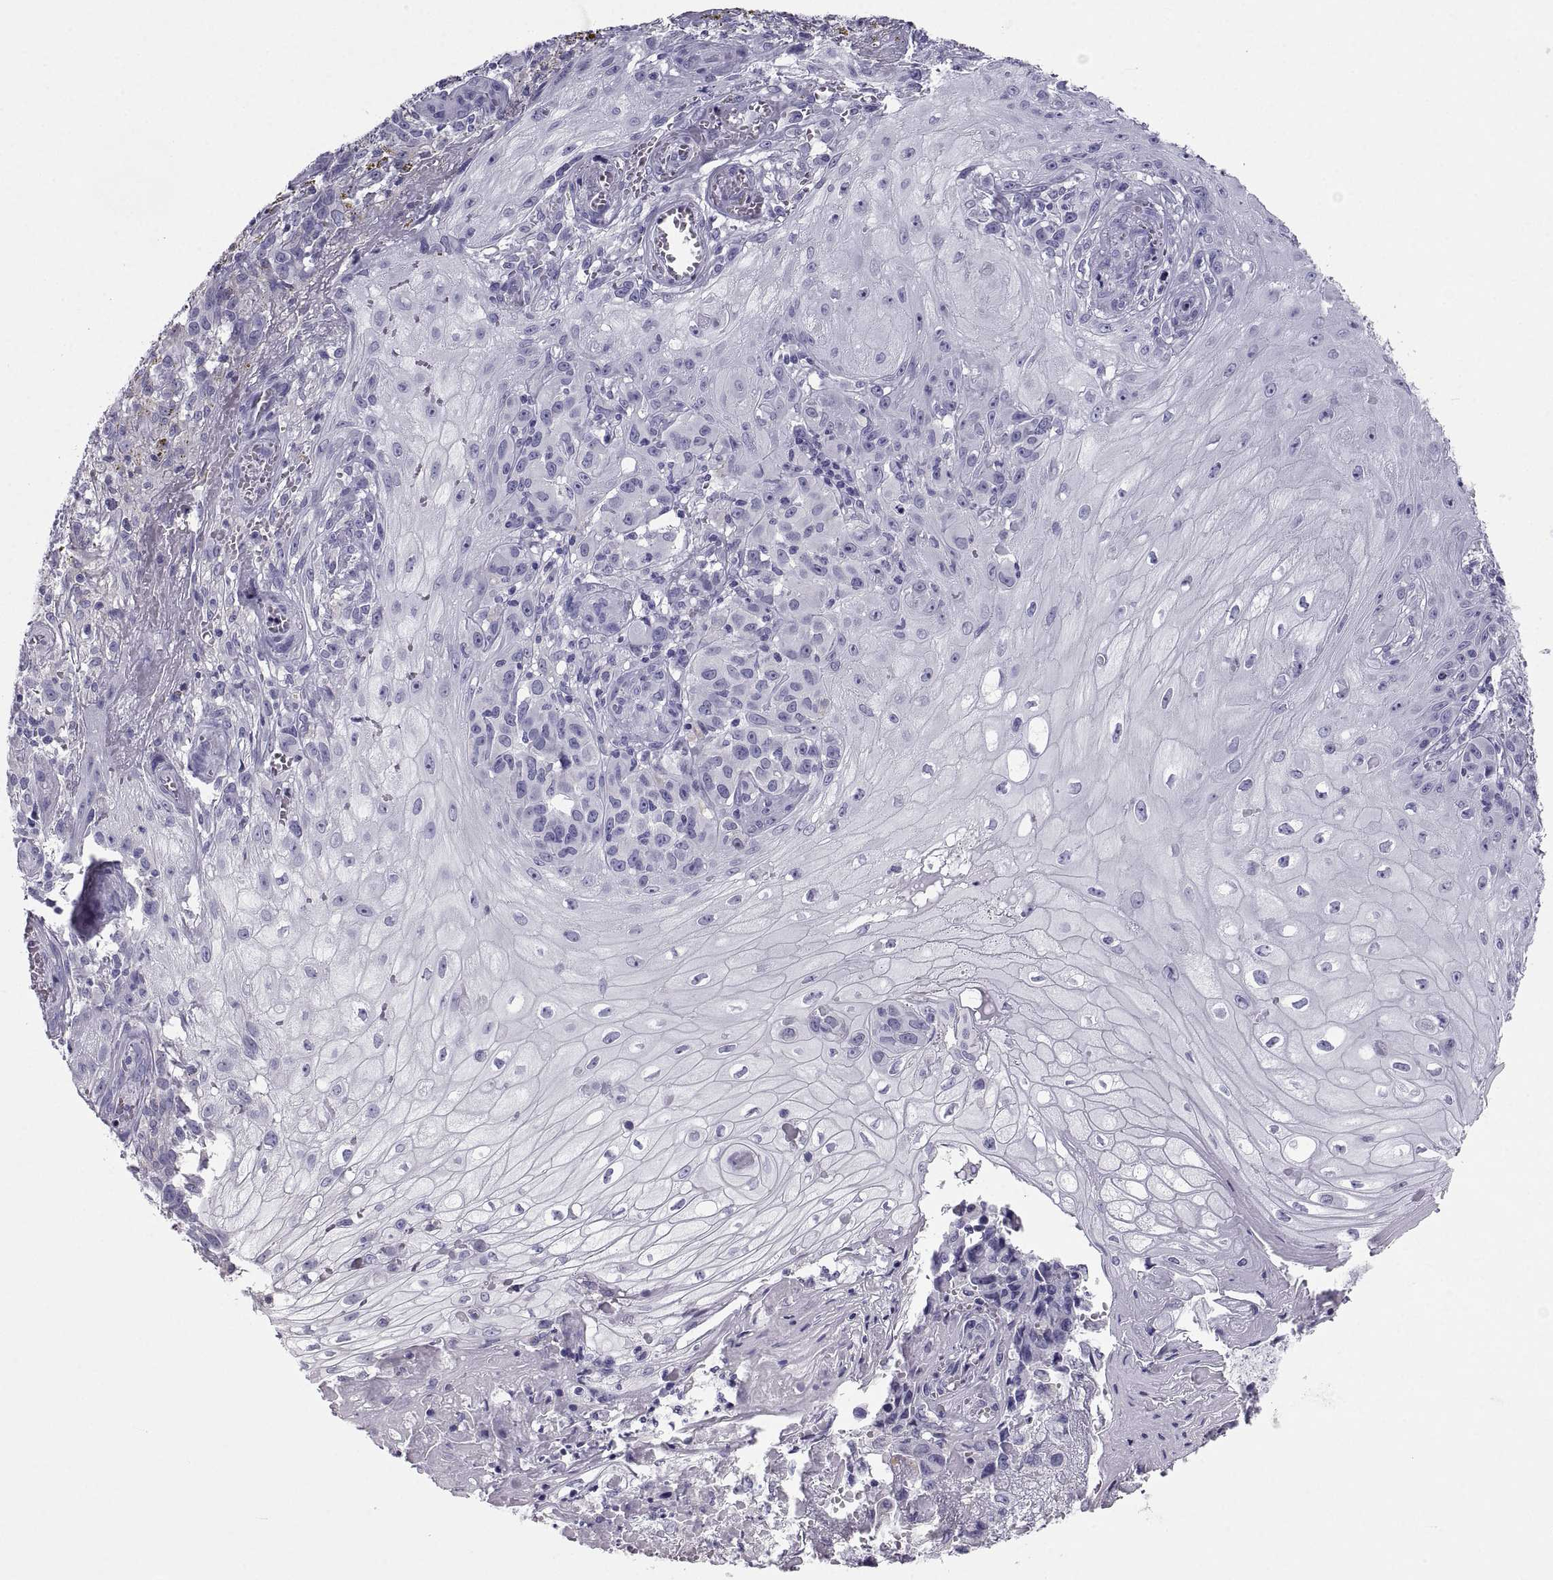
{"staining": {"intensity": "negative", "quantity": "none", "location": "none"}, "tissue": "melanoma", "cell_type": "Tumor cells", "image_type": "cancer", "snomed": [{"axis": "morphology", "description": "Malignant melanoma, NOS"}, {"axis": "topography", "description": "Skin"}], "caption": "Image shows no protein positivity in tumor cells of malignant melanoma tissue.", "gene": "PCSK1N", "patient": {"sex": "female", "age": 53}}